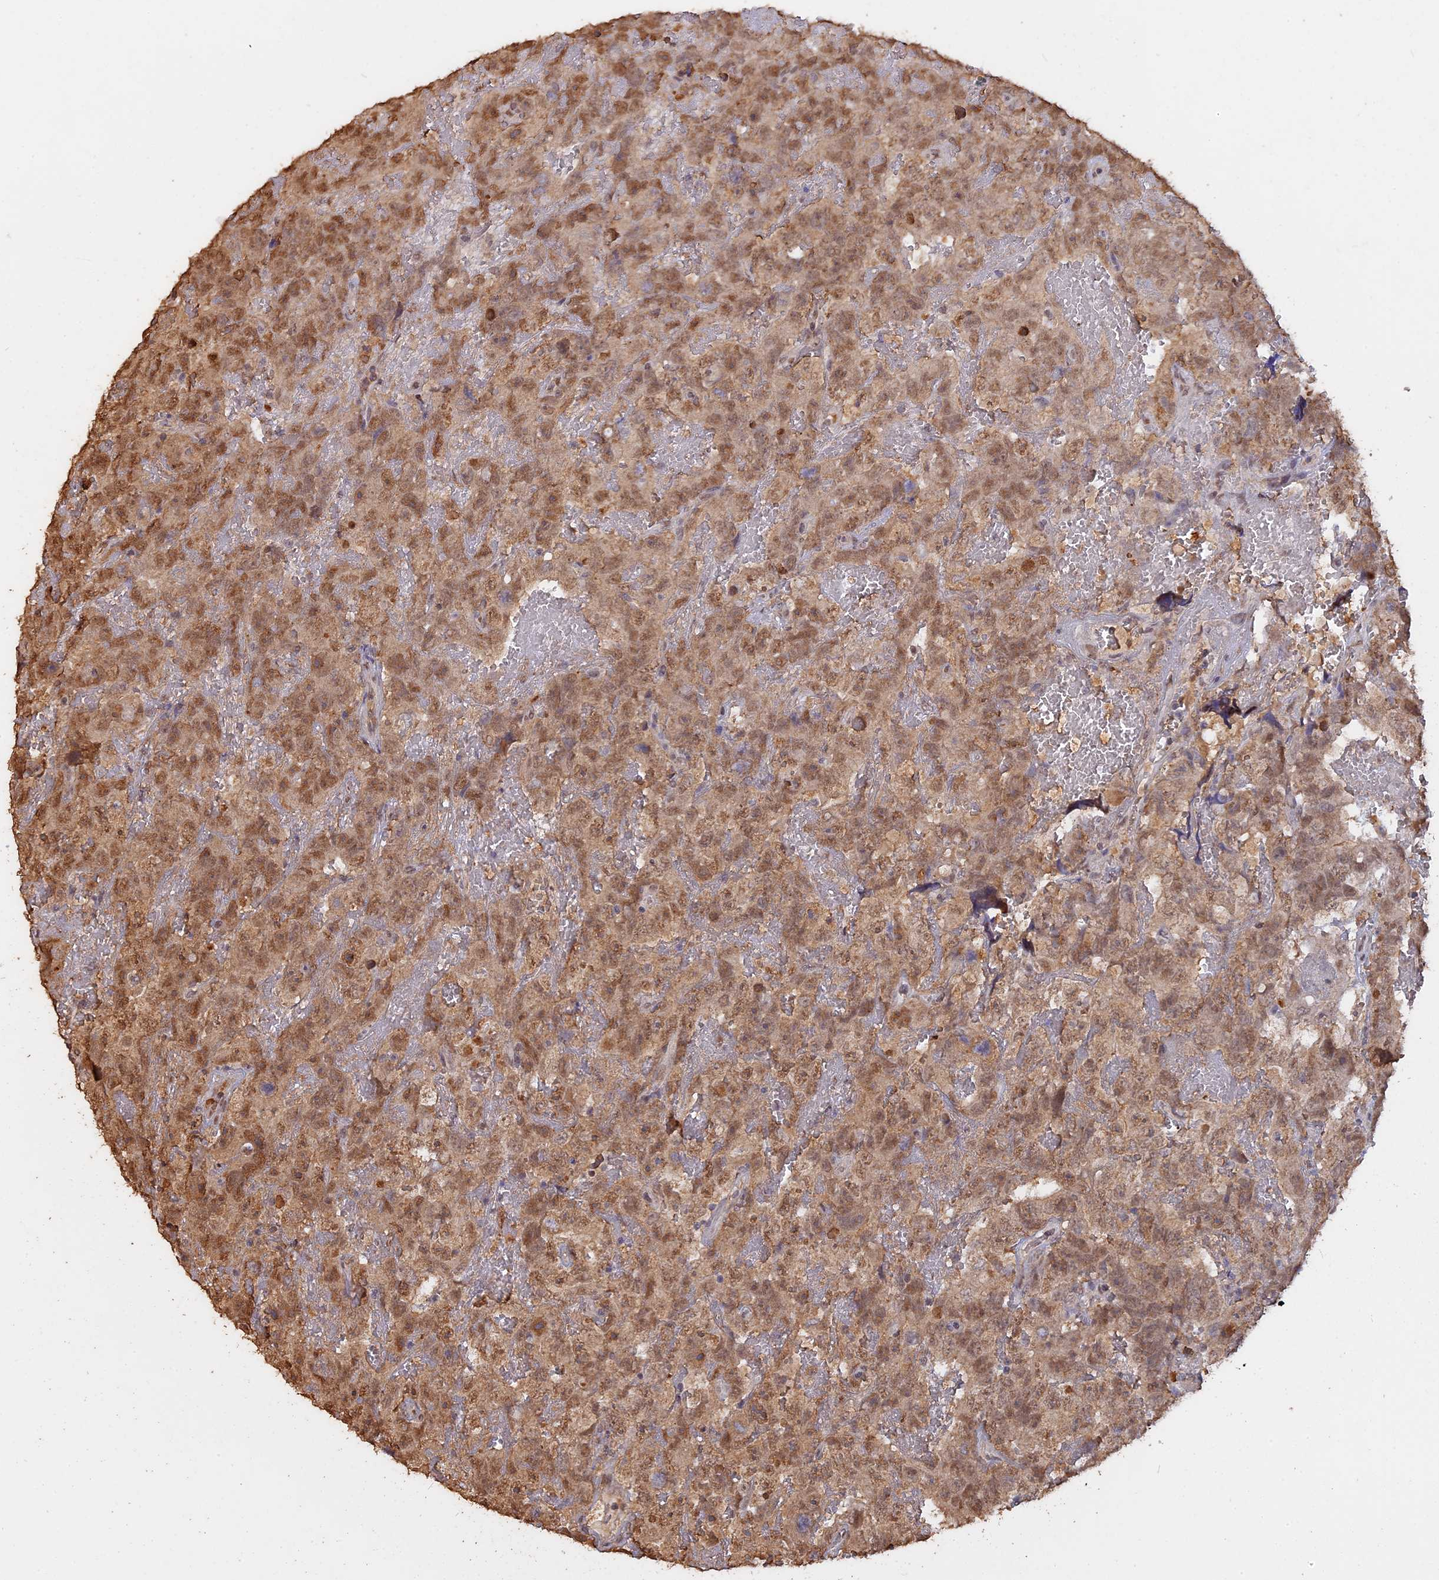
{"staining": {"intensity": "moderate", "quantity": ">75%", "location": "nuclear"}, "tissue": "testis cancer", "cell_type": "Tumor cells", "image_type": "cancer", "snomed": [{"axis": "morphology", "description": "Carcinoma, Embryonal, NOS"}, {"axis": "topography", "description": "Testis"}], "caption": "The micrograph reveals staining of testis cancer, revealing moderate nuclear protein expression (brown color) within tumor cells.", "gene": "PSMC6", "patient": {"sex": "male", "age": 45}}